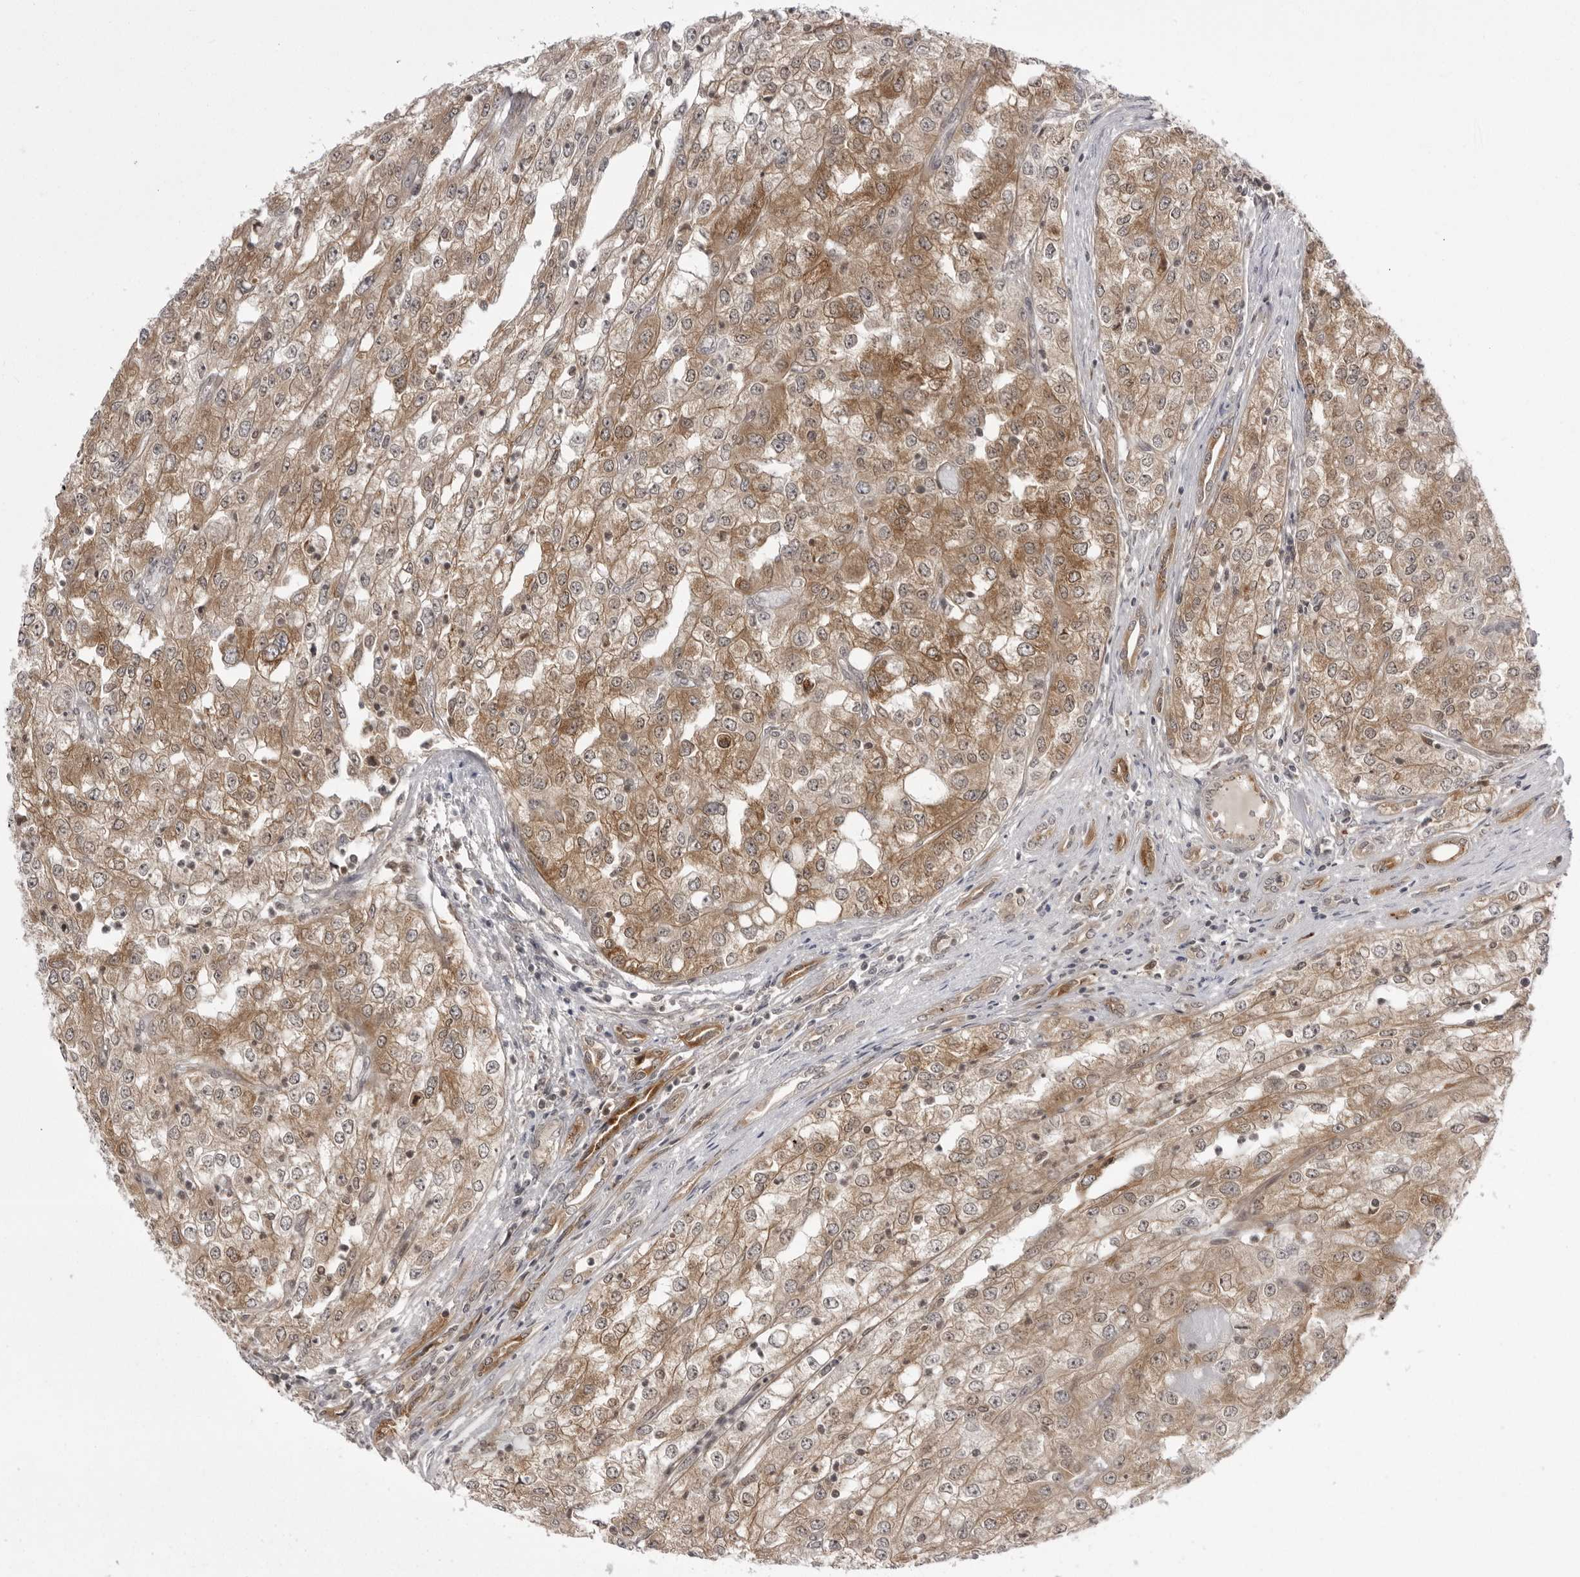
{"staining": {"intensity": "moderate", "quantity": ">75%", "location": "cytoplasmic/membranous"}, "tissue": "renal cancer", "cell_type": "Tumor cells", "image_type": "cancer", "snomed": [{"axis": "morphology", "description": "Adenocarcinoma, NOS"}, {"axis": "topography", "description": "Kidney"}], "caption": "A medium amount of moderate cytoplasmic/membranous expression is seen in about >75% of tumor cells in renal cancer (adenocarcinoma) tissue.", "gene": "USP43", "patient": {"sex": "female", "age": 54}}